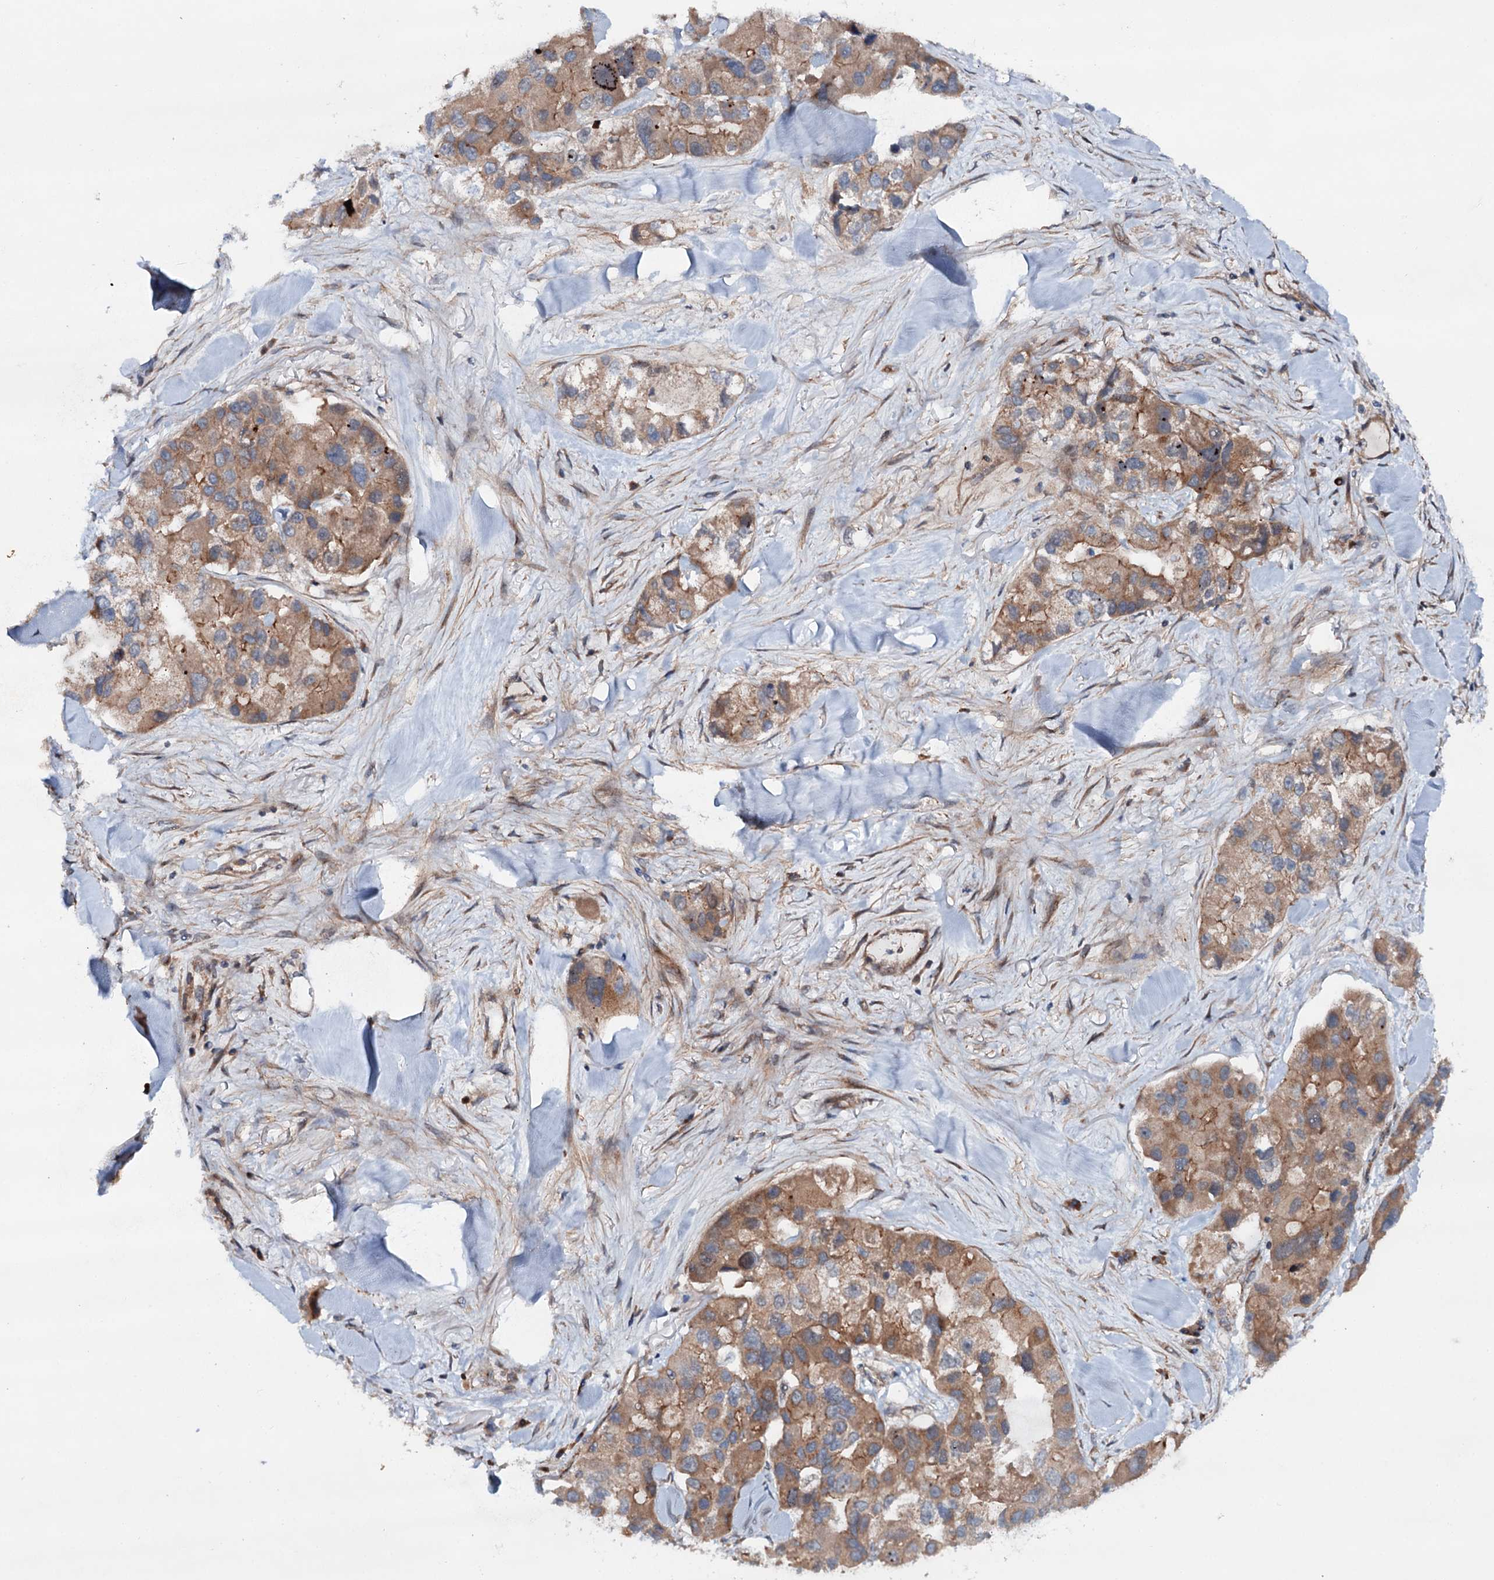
{"staining": {"intensity": "moderate", "quantity": ">75%", "location": "cytoplasmic/membranous"}, "tissue": "lung cancer", "cell_type": "Tumor cells", "image_type": "cancer", "snomed": [{"axis": "morphology", "description": "Adenocarcinoma, NOS"}, {"axis": "topography", "description": "Lung"}], "caption": "About >75% of tumor cells in human adenocarcinoma (lung) demonstrate moderate cytoplasmic/membranous protein expression as visualized by brown immunohistochemical staining.", "gene": "ADGRG4", "patient": {"sex": "female", "age": 54}}